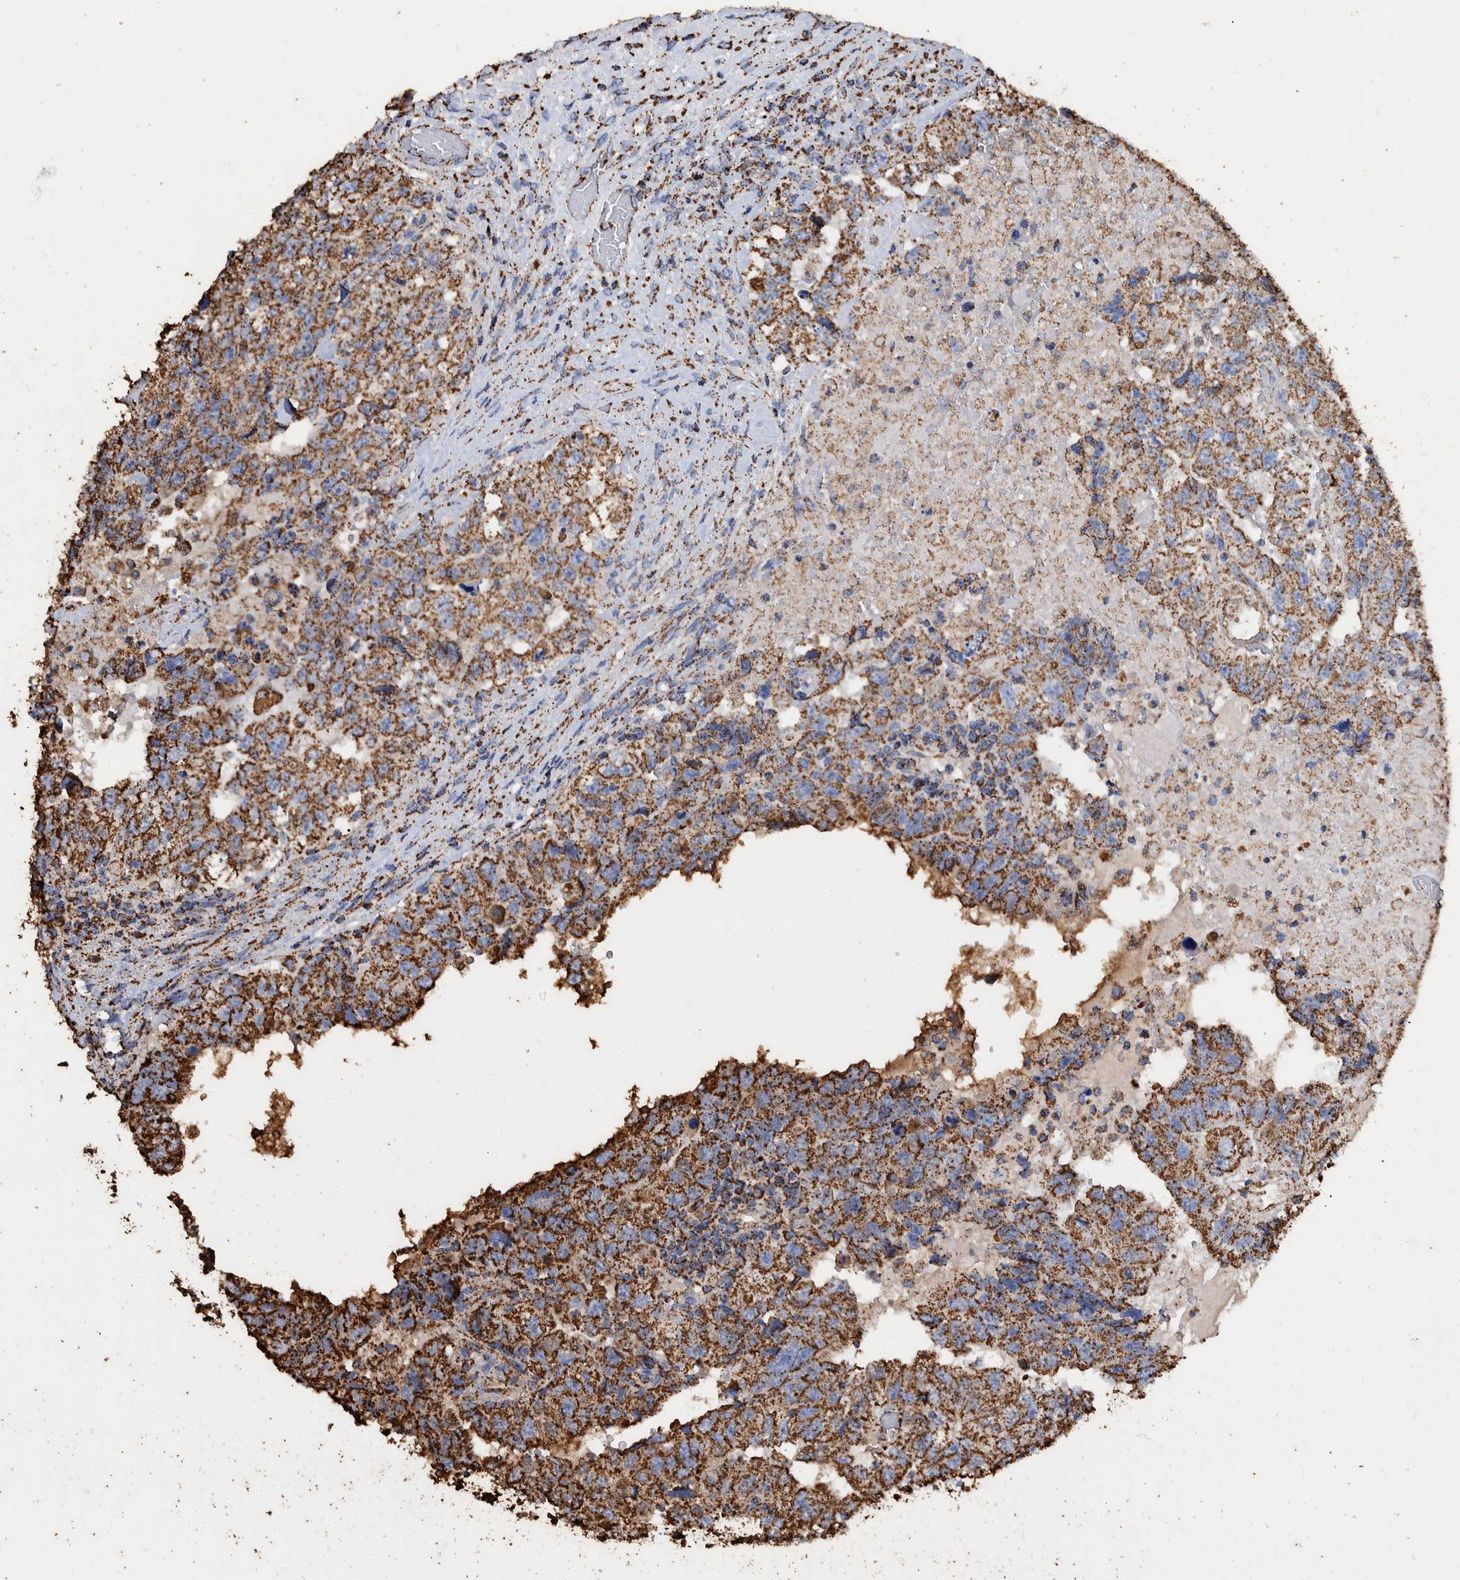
{"staining": {"intensity": "strong", "quantity": ">75%", "location": "cytoplasmic/membranous"}, "tissue": "testis cancer", "cell_type": "Tumor cells", "image_type": "cancer", "snomed": [{"axis": "morphology", "description": "Carcinoma, Embryonal, NOS"}, {"axis": "topography", "description": "Testis"}], "caption": "Human testis embryonal carcinoma stained with a protein marker exhibits strong staining in tumor cells.", "gene": "VPS26C", "patient": {"sex": "male", "age": 36}}